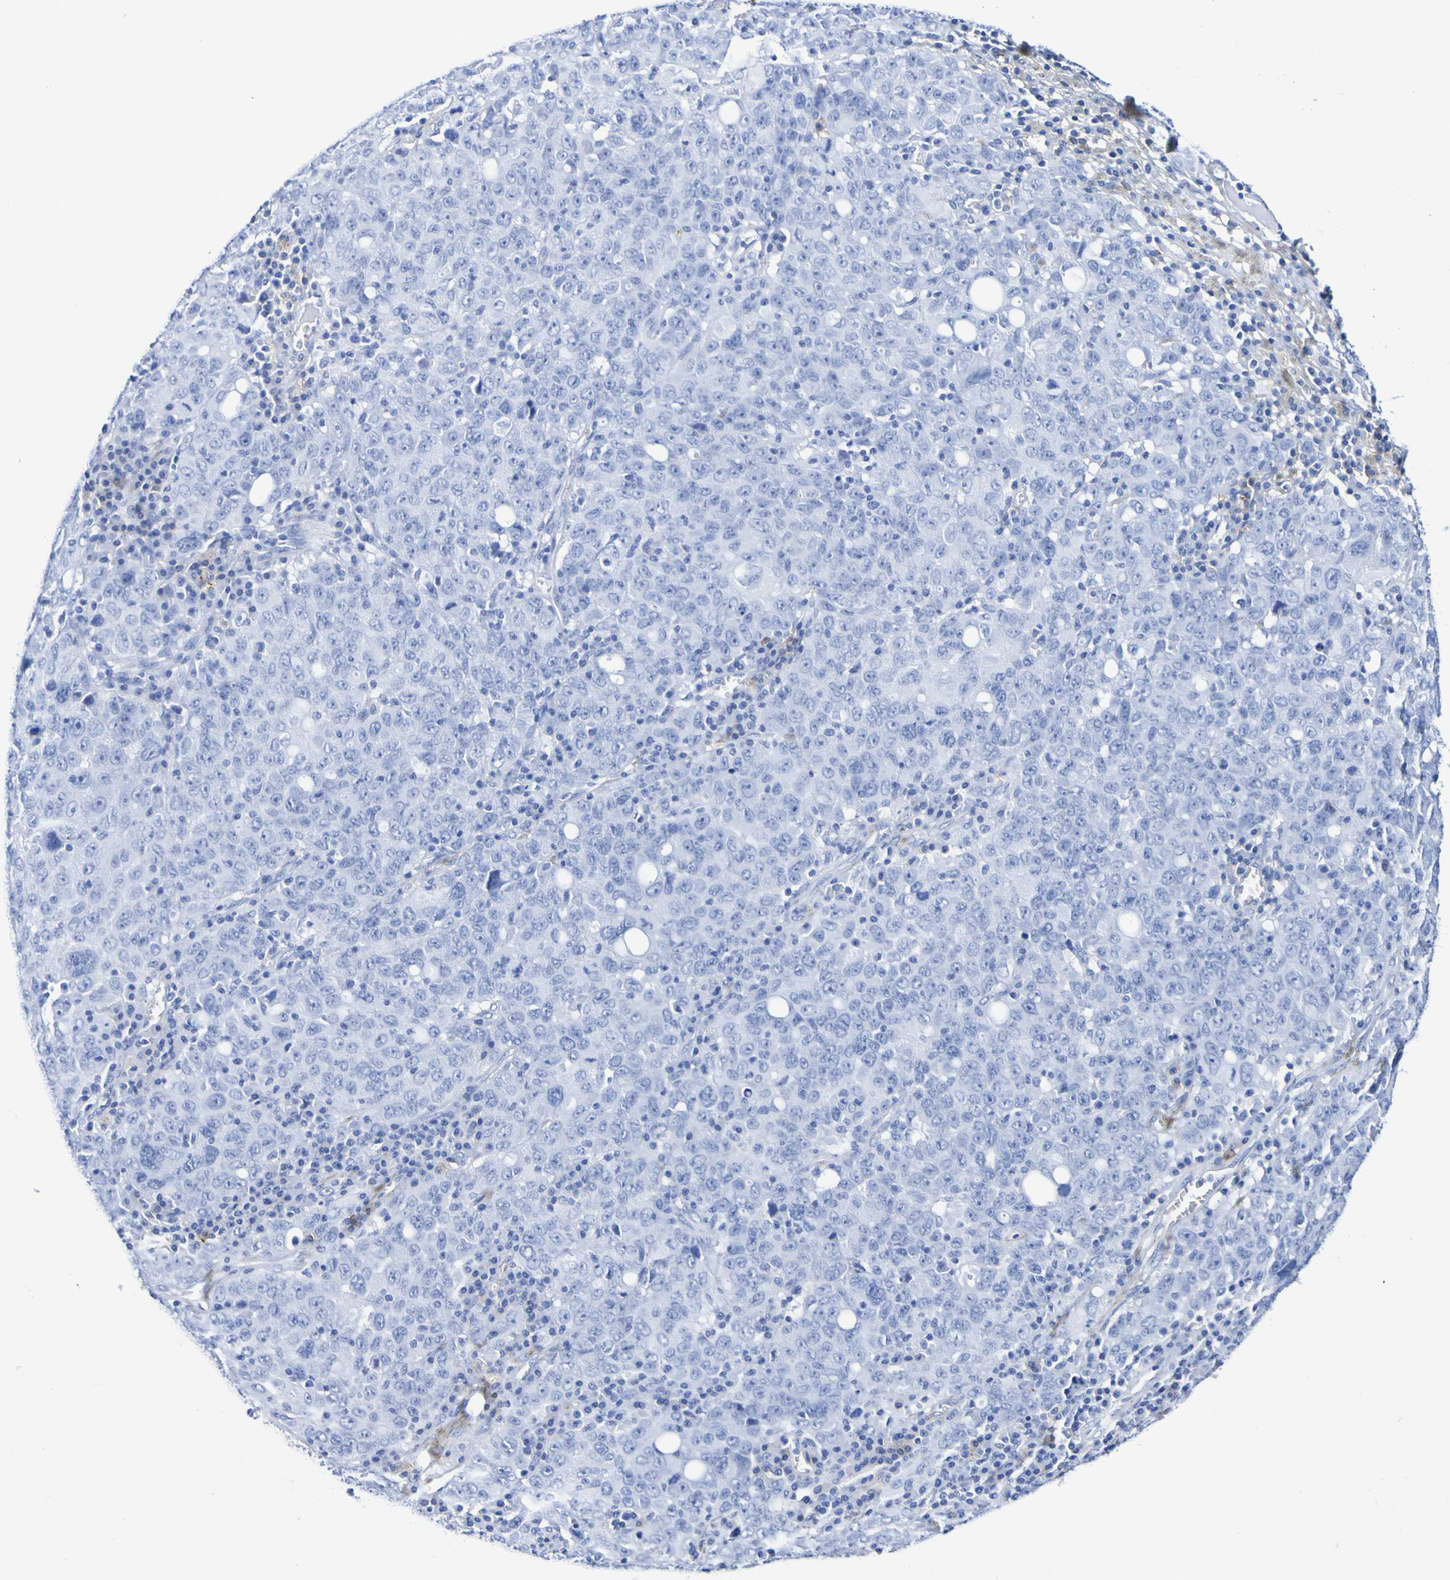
{"staining": {"intensity": "negative", "quantity": "none", "location": "none"}, "tissue": "ovarian cancer", "cell_type": "Tumor cells", "image_type": "cancer", "snomed": [{"axis": "morphology", "description": "Carcinoma, endometroid"}, {"axis": "topography", "description": "Ovary"}], "caption": "The immunohistochemistry (IHC) photomicrograph has no significant positivity in tumor cells of endometroid carcinoma (ovarian) tissue.", "gene": "DPEP1", "patient": {"sex": "female", "age": 62}}